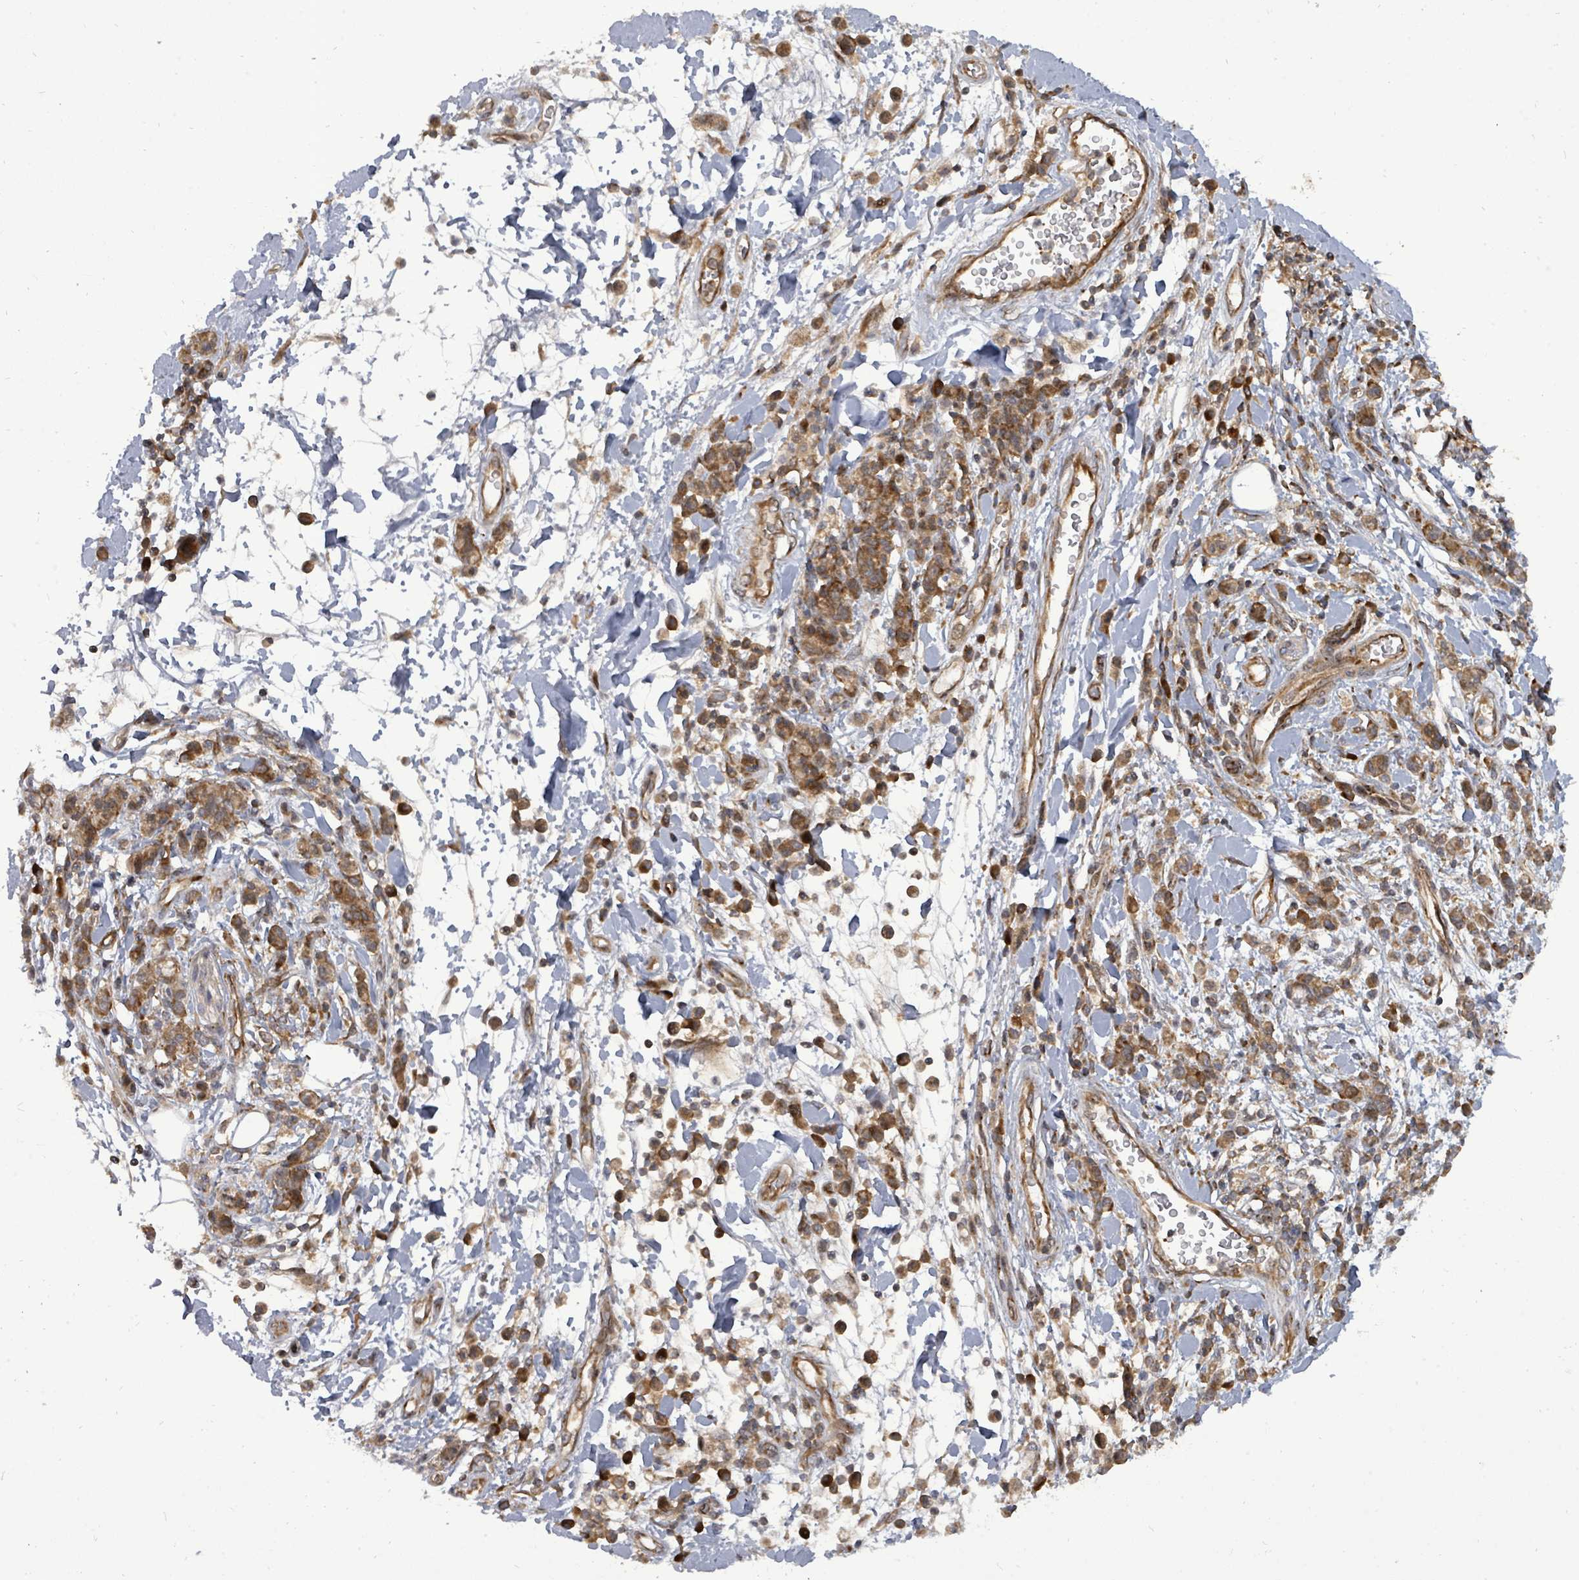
{"staining": {"intensity": "moderate", "quantity": ">75%", "location": "cytoplasmic/membranous"}, "tissue": "stomach cancer", "cell_type": "Tumor cells", "image_type": "cancer", "snomed": [{"axis": "morphology", "description": "Adenocarcinoma, NOS"}, {"axis": "topography", "description": "Stomach"}], "caption": "A micrograph of stomach cancer stained for a protein reveals moderate cytoplasmic/membranous brown staining in tumor cells.", "gene": "EIF3C", "patient": {"sex": "male", "age": 77}}